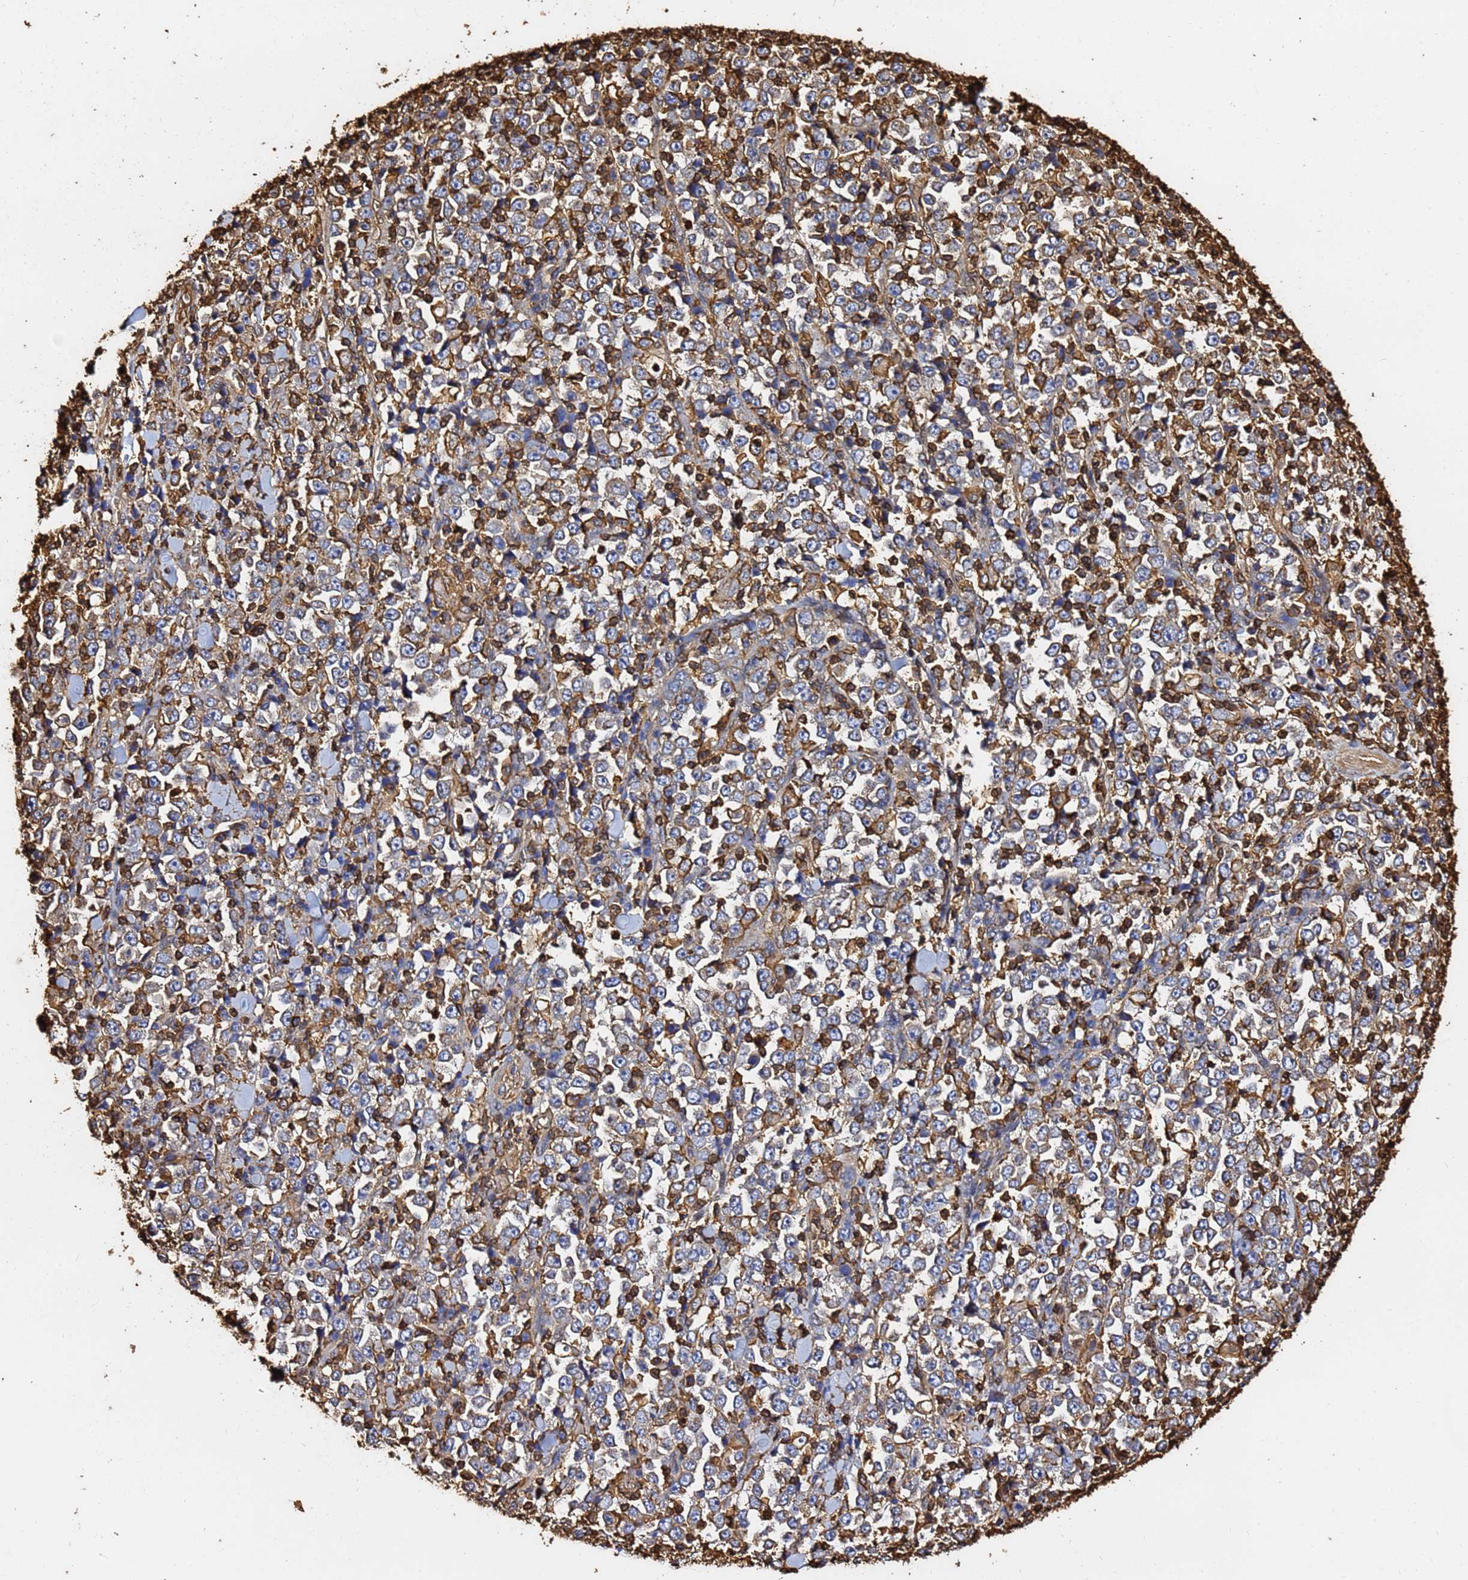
{"staining": {"intensity": "moderate", "quantity": "<25%", "location": "cytoplasmic/membranous"}, "tissue": "stomach cancer", "cell_type": "Tumor cells", "image_type": "cancer", "snomed": [{"axis": "morphology", "description": "Normal tissue, NOS"}, {"axis": "morphology", "description": "Adenocarcinoma, NOS"}, {"axis": "topography", "description": "Stomach, upper"}, {"axis": "topography", "description": "Stomach"}], "caption": "About <25% of tumor cells in stomach cancer demonstrate moderate cytoplasmic/membranous protein expression as visualized by brown immunohistochemical staining.", "gene": "ACTB", "patient": {"sex": "male", "age": 59}}